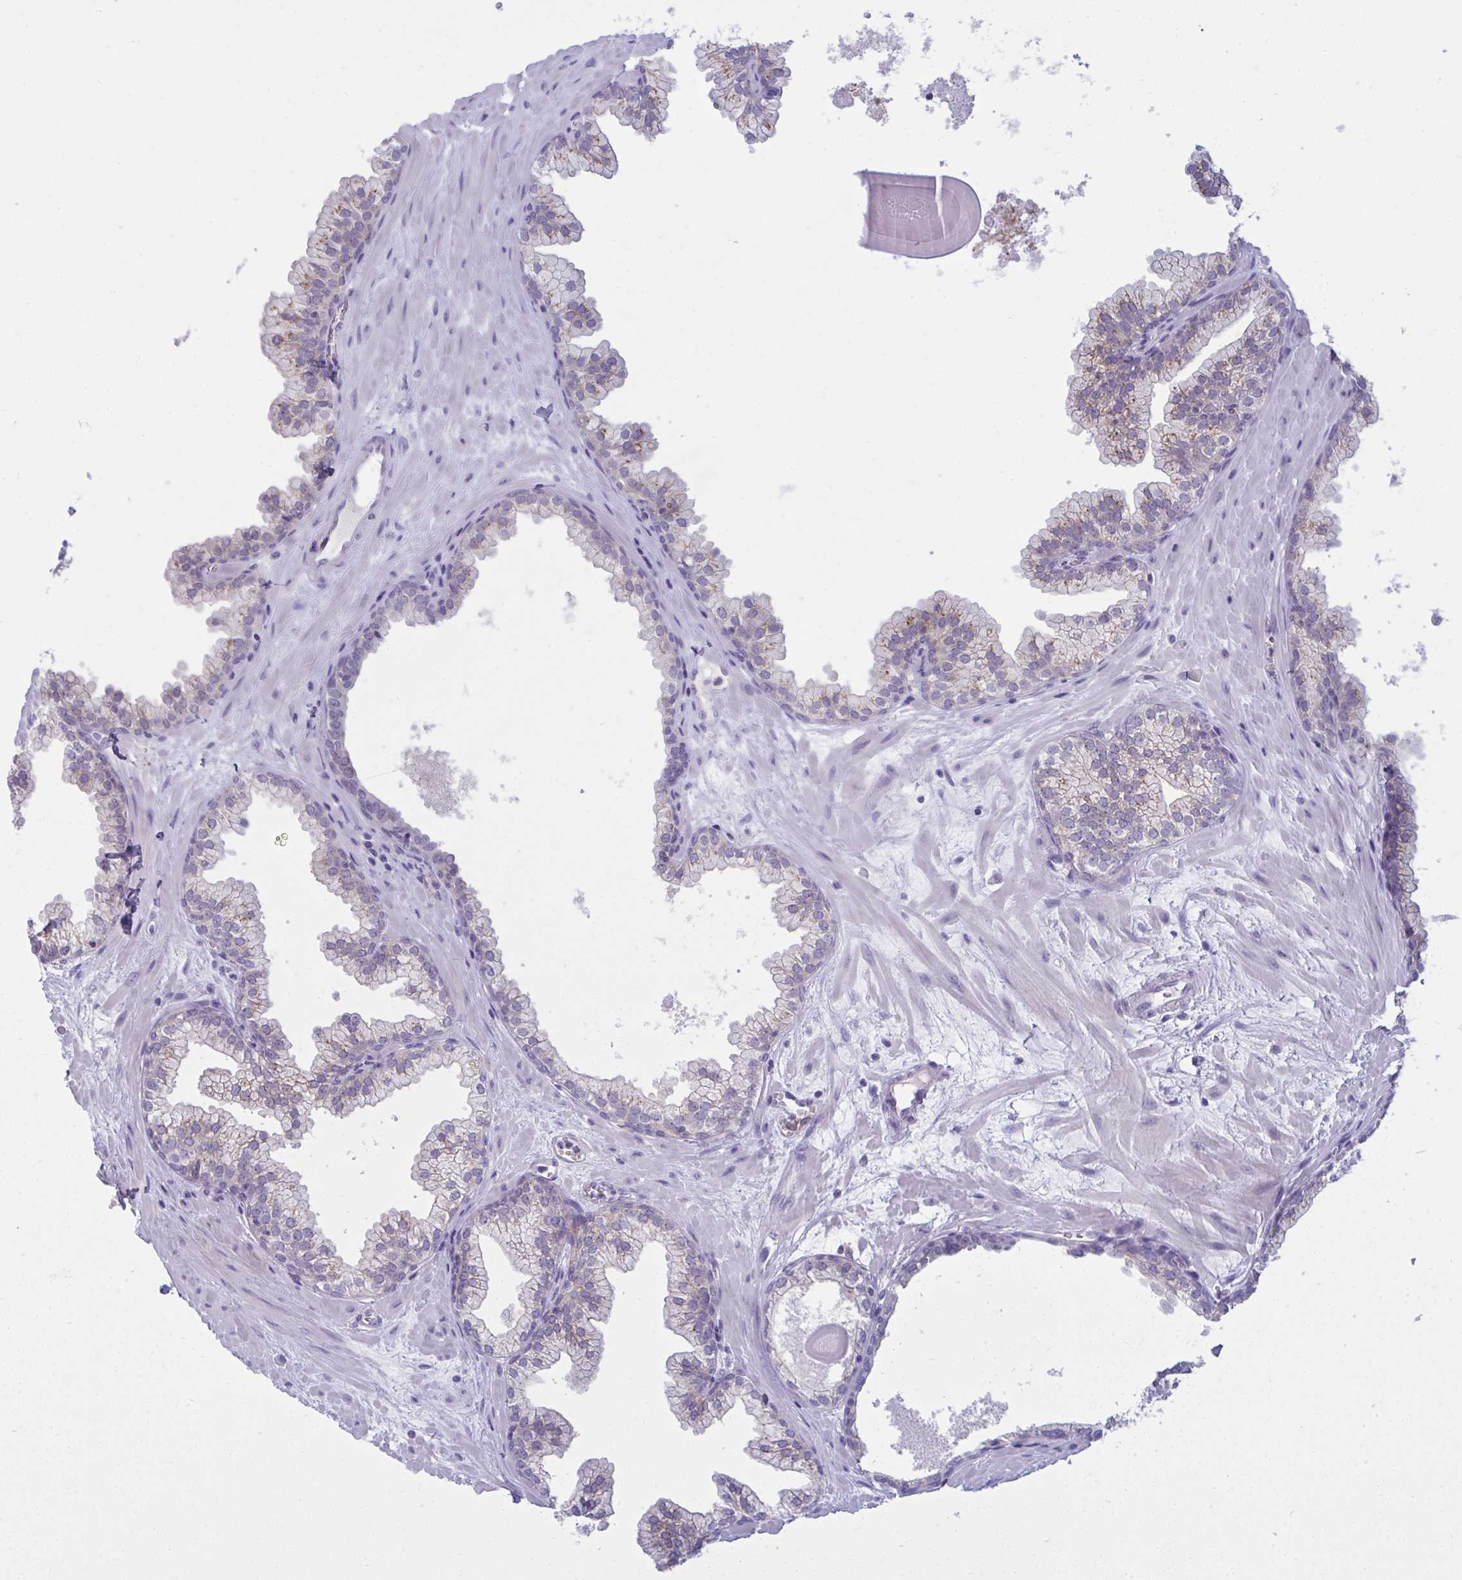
{"staining": {"intensity": "moderate", "quantity": "<25%", "location": "cytoplasmic/membranous"}, "tissue": "prostate", "cell_type": "Glandular cells", "image_type": "normal", "snomed": [{"axis": "morphology", "description": "Normal tissue, NOS"}, {"axis": "topography", "description": "Prostate"}, {"axis": "topography", "description": "Peripheral nerve tissue"}], "caption": "Human prostate stained for a protein (brown) exhibits moderate cytoplasmic/membranous positive expression in about <25% of glandular cells.", "gene": "RANBP2", "patient": {"sex": "male", "age": 61}}